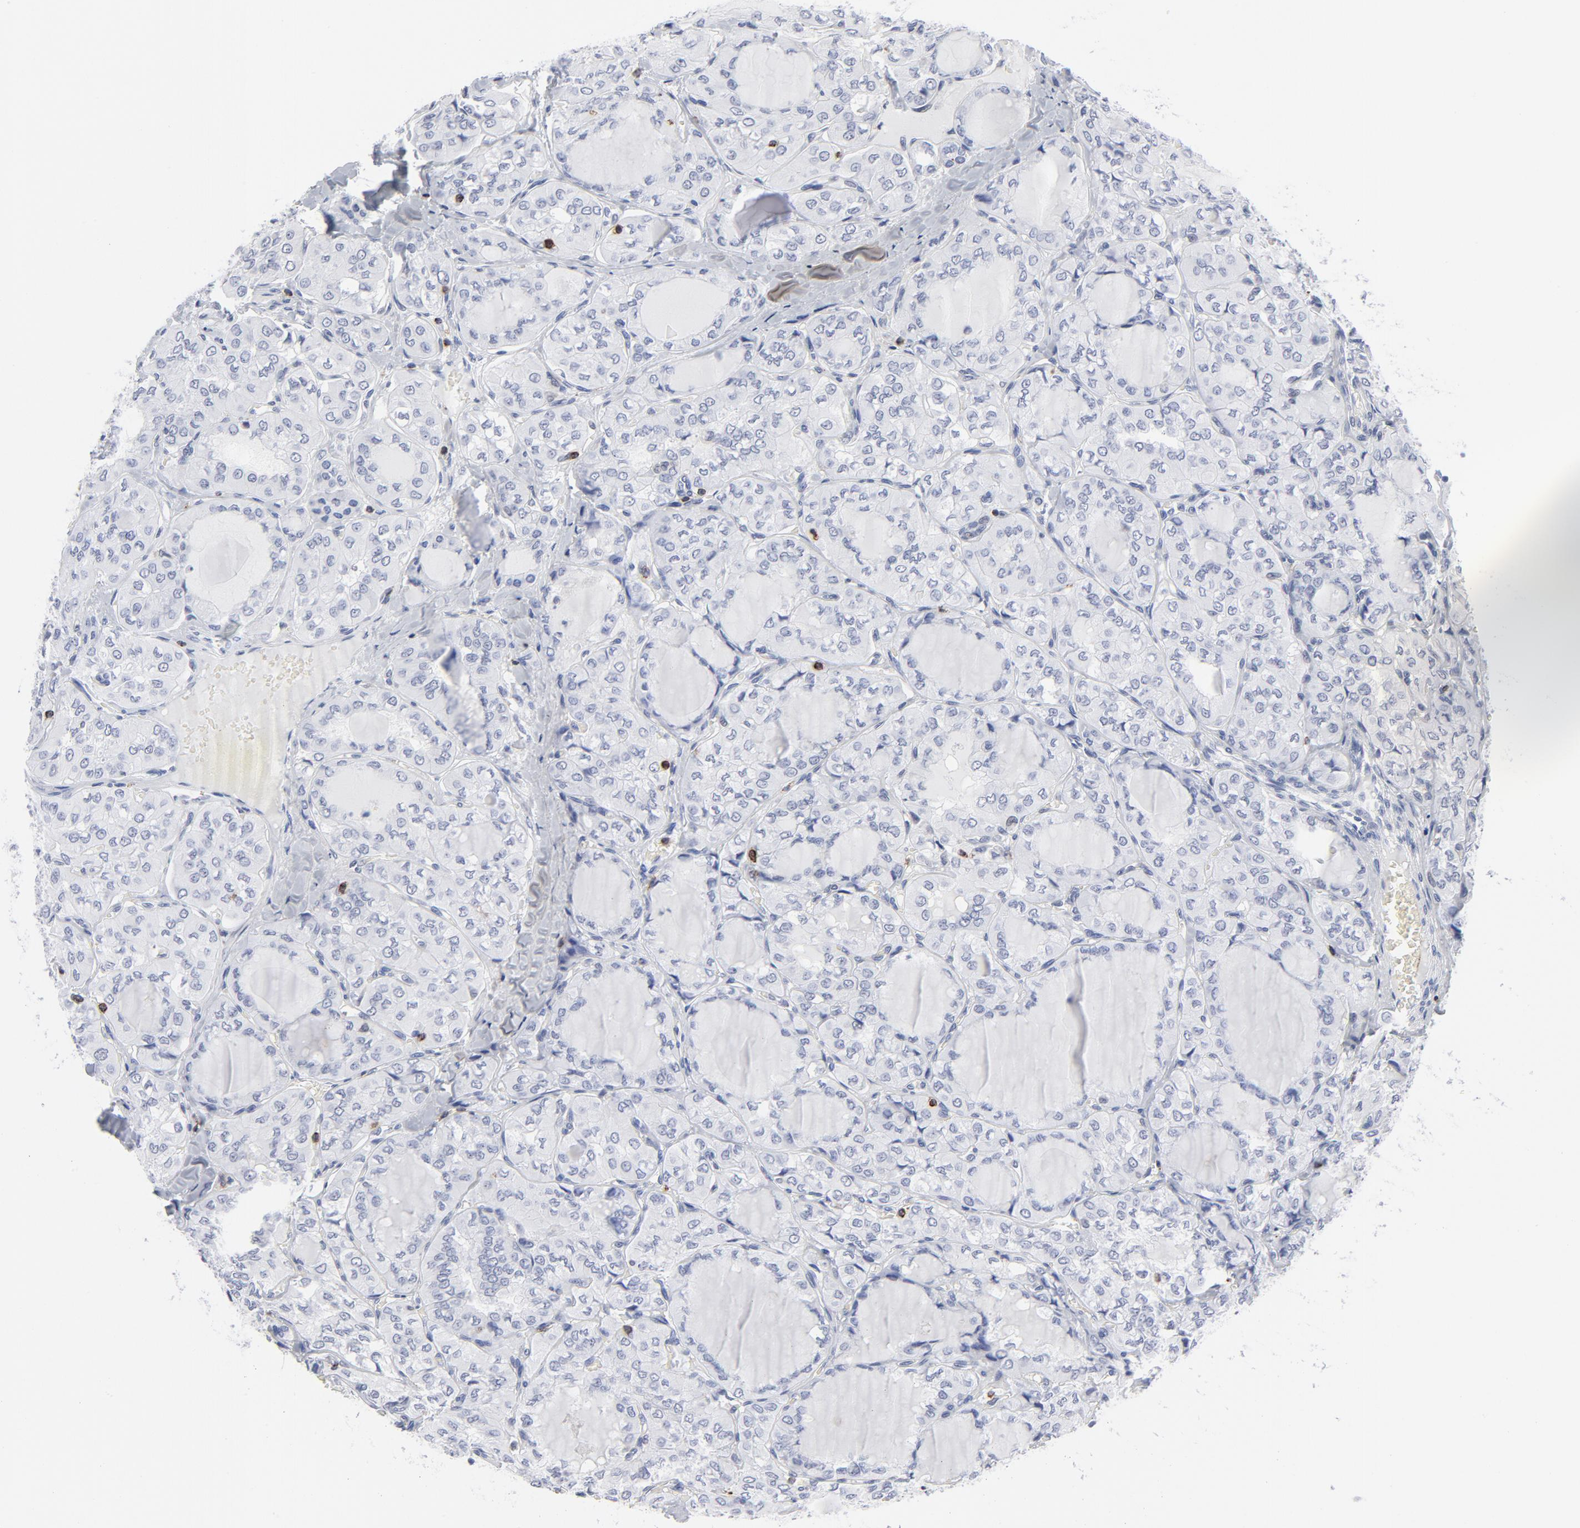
{"staining": {"intensity": "negative", "quantity": "none", "location": "none"}, "tissue": "thyroid cancer", "cell_type": "Tumor cells", "image_type": "cancer", "snomed": [{"axis": "morphology", "description": "Papillary adenocarcinoma, NOS"}, {"axis": "topography", "description": "Thyroid gland"}], "caption": "Tumor cells show no significant positivity in thyroid papillary adenocarcinoma.", "gene": "CD2", "patient": {"sex": "male", "age": 20}}